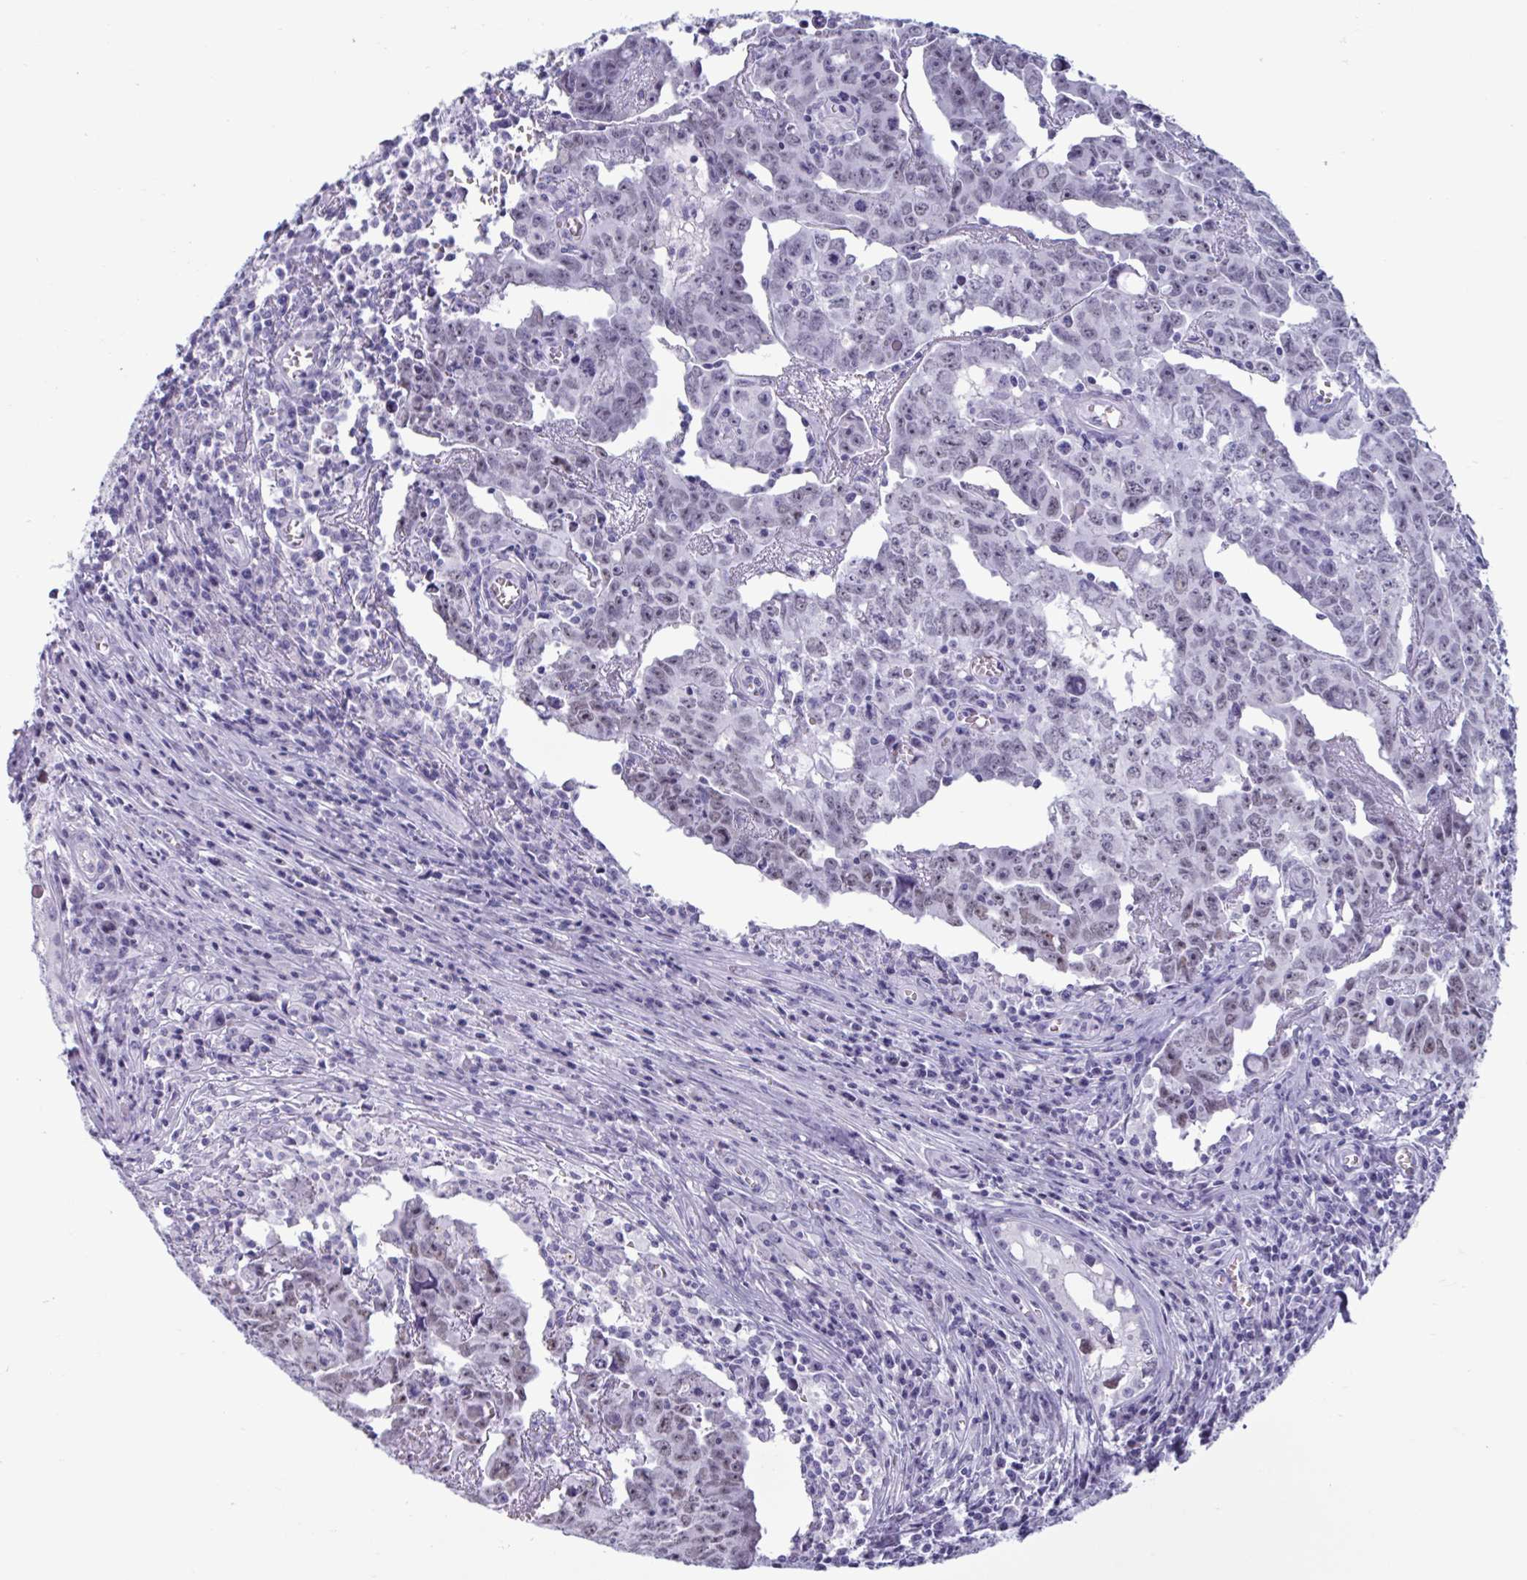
{"staining": {"intensity": "weak", "quantity": "25%-75%", "location": "nuclear"}, "tissue": "testis cancer", "cell_type": "Tumor cells", "image_type": "cancer", "snomed": [{"axis": "morphology", "description": "Carcinoma, Embryonal, NOS"}, {"axis": "topography", "description": "Testis"}], "caption": "The histopathology image demonstrates staining of testis cancer (embryonal carcinoma), revealing weak nuclear protein staining (brown color) within tumor cells. (IHC, brightfield microscopy, high magnification).", "gene": "MSMB", "patient": {"sex": "male", "age": 22}}